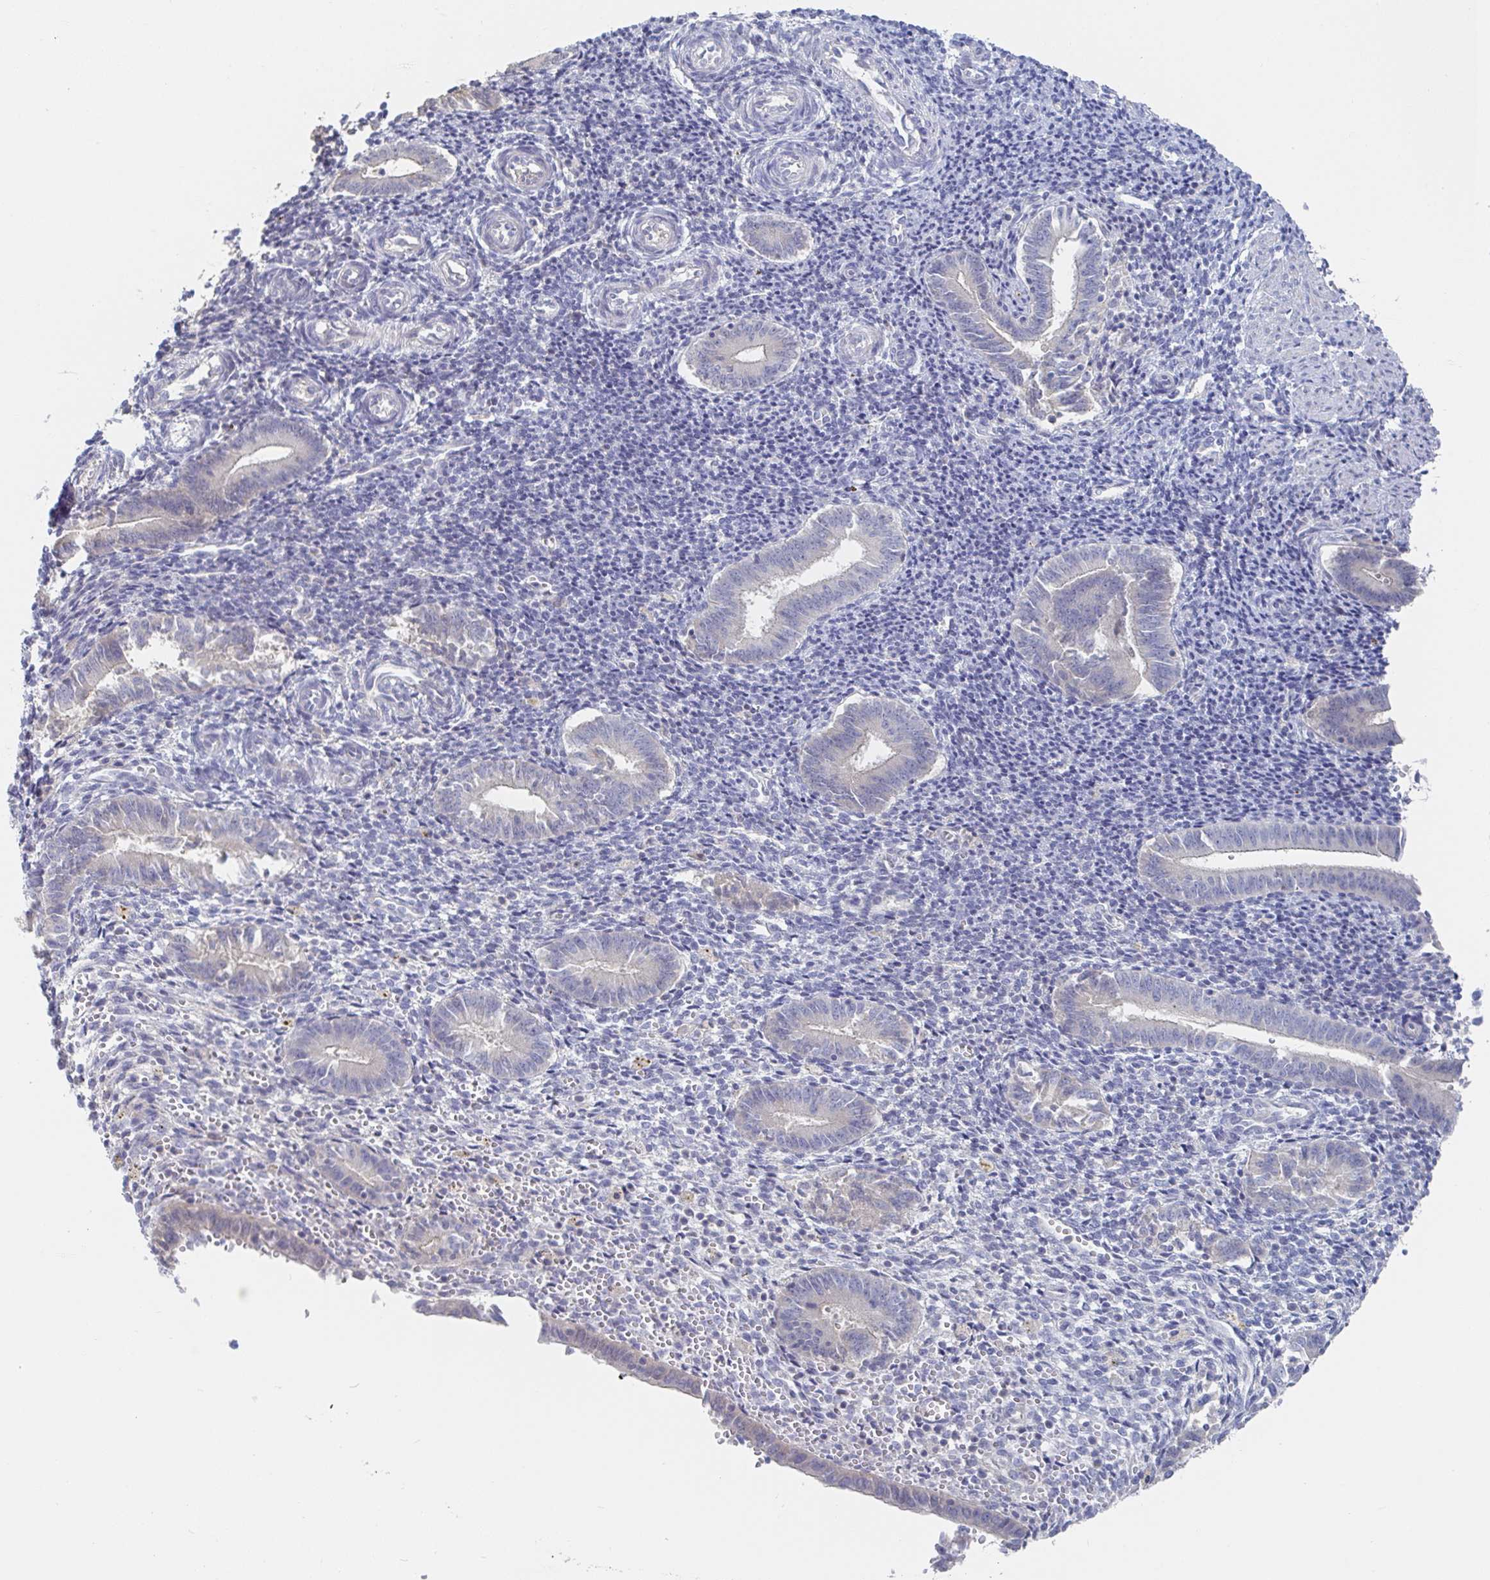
{"staining": {"intensity": "negative", "quantity": "none", "location": "none"}, "tissue": "endometrium", "cell_type": "Cells in endometrial stroma", "image_type": "normal", "snomed": [{"axis": "morphology", "description": "Normal tissue, NOS"}, {"axis": "topography", "description": "Endometrium"}], "caption": "The immunohistochemistry photomicrograph has no significant staining in cells in endometrial stroma of endometrium. The staining is performed using DAB brown chromogen with nuclei counter-stained in using hematoxylin.", "gene": "ZNF100", "patient": {"sex": "female", "age": 25}}